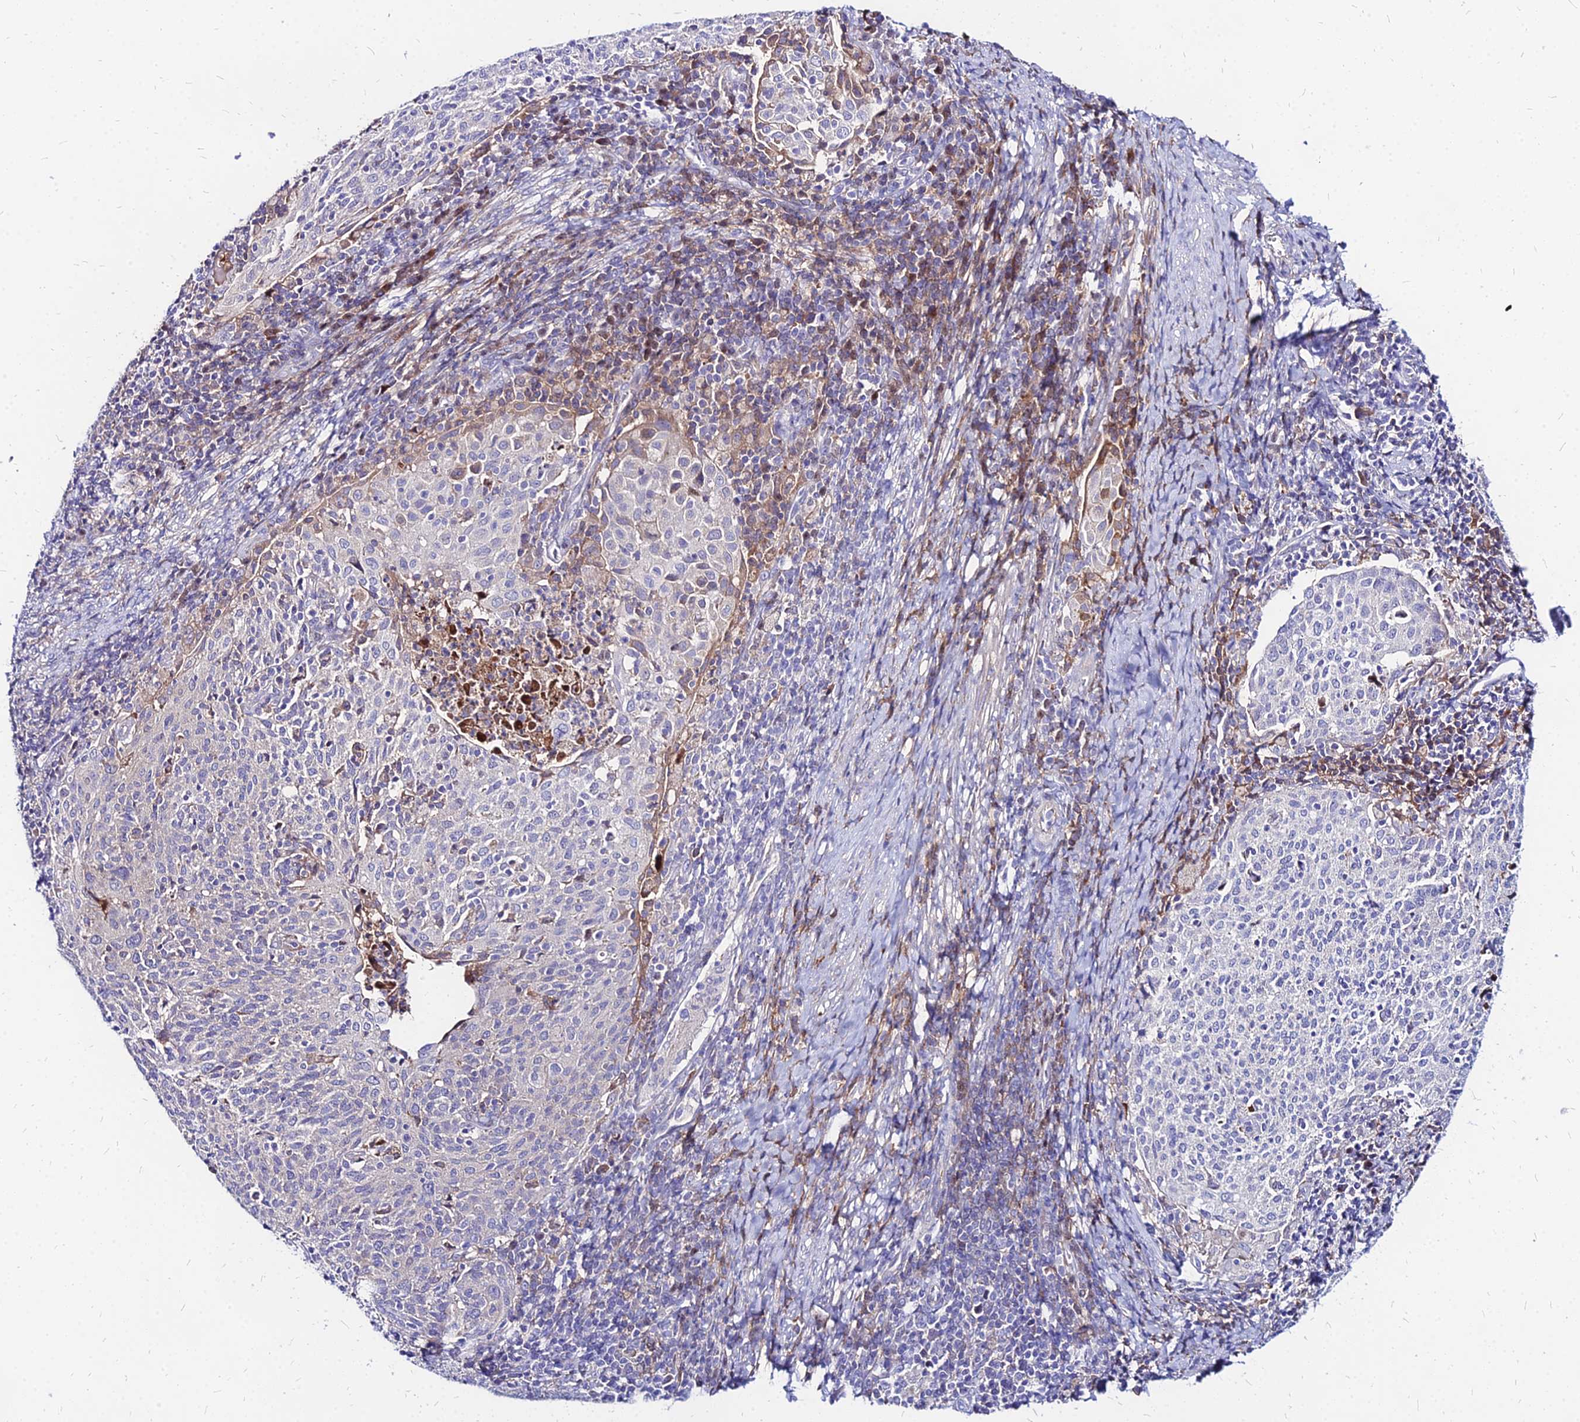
{"staining": {"intensity": "negative", "quantity": "none", "location": "none"}, "tissue": "cervical cancer", "cell_type": "Tumor cells", "image_type": "cancer", "snomed": [{"axis": "morphology", "description": "Squamous cell carcinoma, NOS"}, {"axis": "topography", "description": "Cervix"}], "caption": "Human squamous cell carcinoma (cervical) stained for a protein using IHC shows no positivity in tumor cells.", "gene": "ACSM6", "patient": {"sex": "female", "age": 52}}